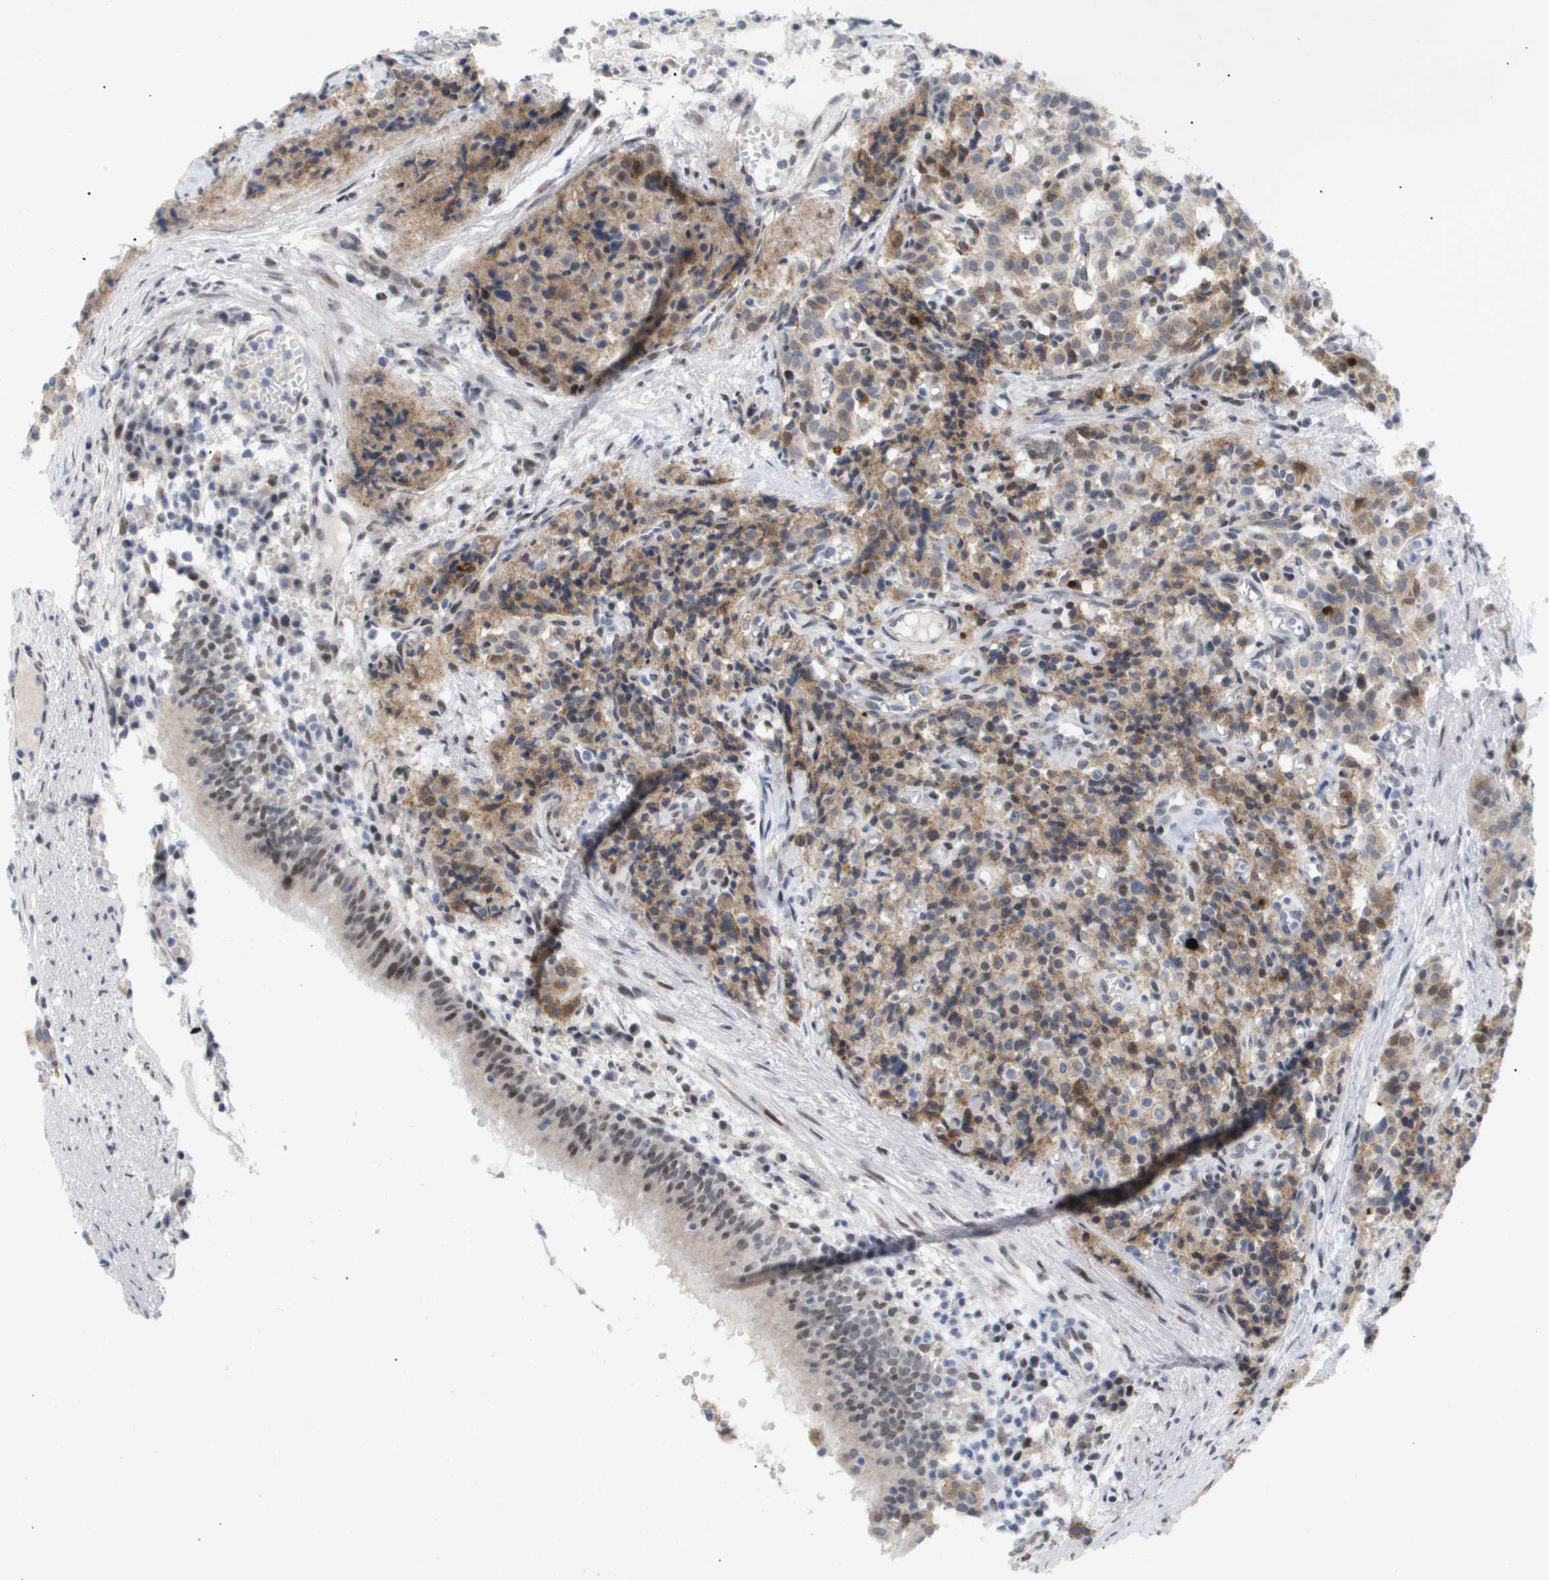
{"staining": {"intensity": "moderate", "quantity": "25%-75%", "location": "cytoplasmic/membranous"}, "tissue": "carcinoid", "cell_type": "Tumor cells", "image_type": "cancer", "snomed": [{"axis": "morphology", "description": "Carcinoid, malignant, NOS"}, {"axis": "topography", "description": "Lung"}], "caption": "Immunohistochemical staining of human malignant carcinoid displays moderate cytoplasmic/membranous protein expression in about 25%-75% of tumor cells. (Brightfield microscopy of DAB IHC at high magnification).", "gene": "PPARD", "patient": {"sex": "male", "age": 30}}